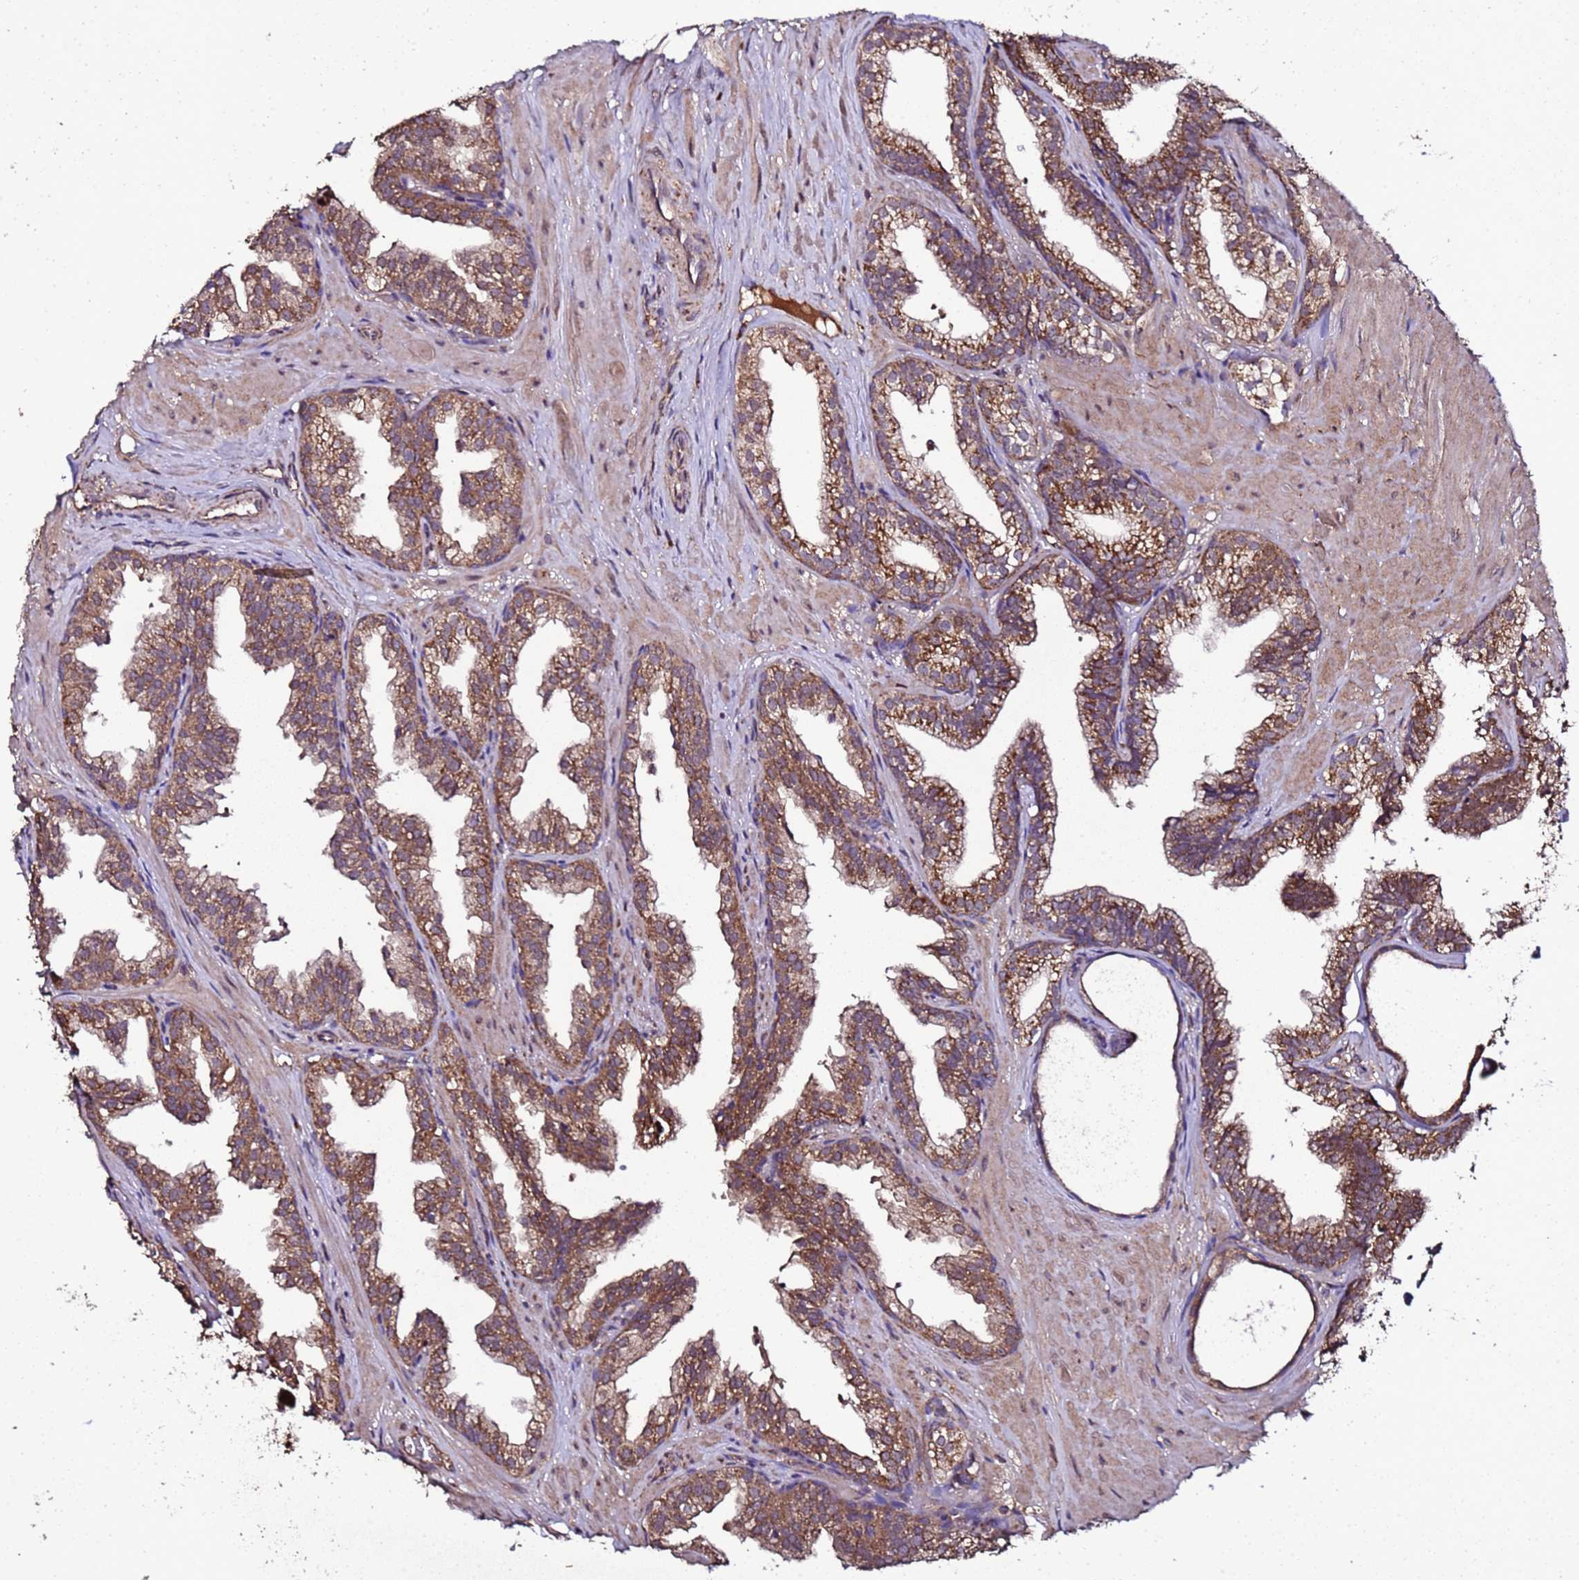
{"staining": {"intensity": "moderate", "quantity": ">75%", "location": "cytoplasmic/membranous"}, "tissue": "prostate", "cell_type": "Glandular cells", "image_type": "normal", "snomed": [{"axis": "morphology", "description": "Normal tissue, NOS"}, {"axis": "topography", "description": "Prostate"}, {"axis": "topography", "description": "Peripheral nerve tissue"}], "caption": "This histopathology image exhibits IHC staining of unremarkable prostate, with medium moderate cytoplasmic/membranous staining in approximately >75% of glandular cells.", "gene": "HSPBAP1", "patient": {"sex": "male", "age": 55}}